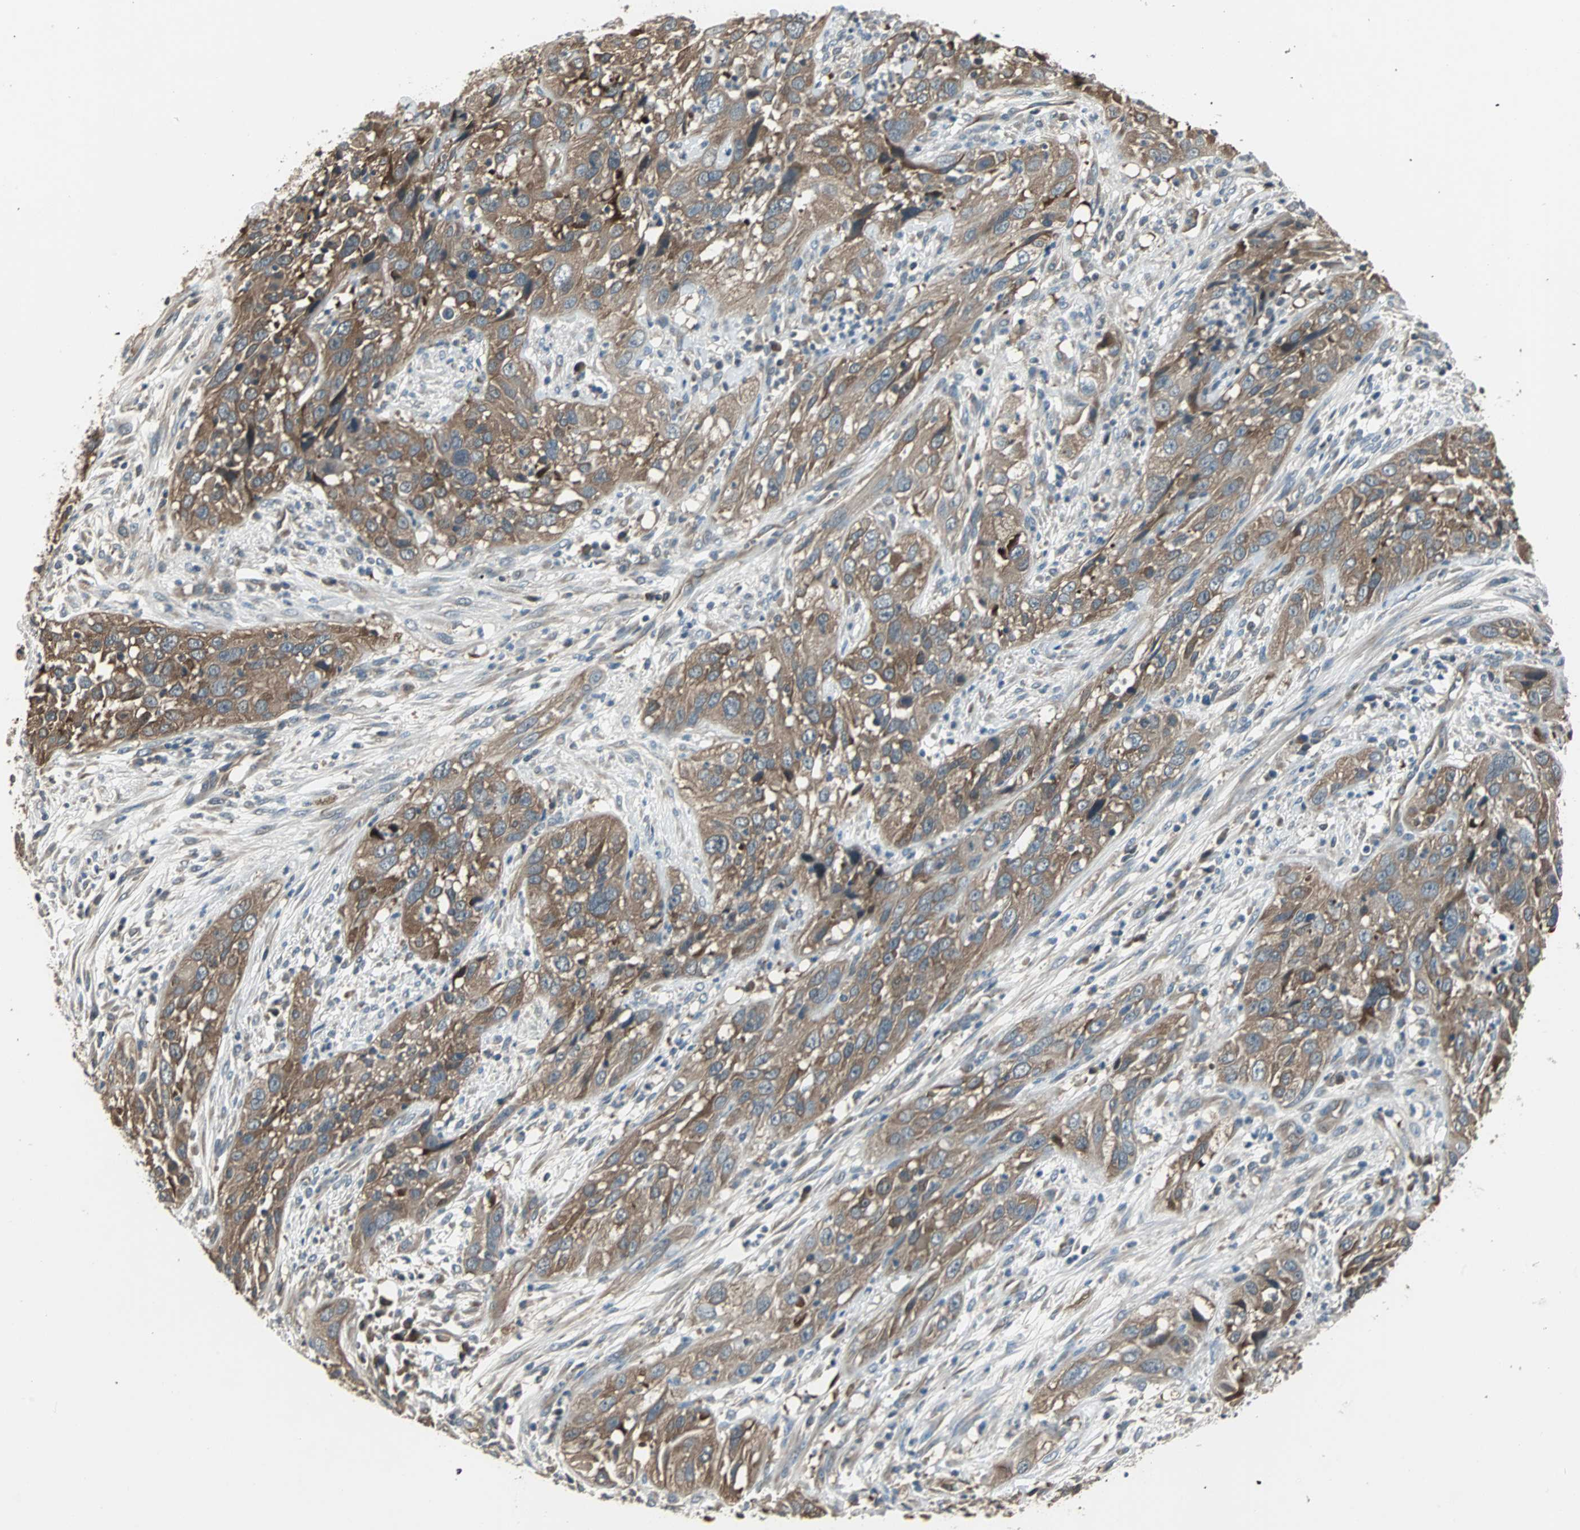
{"staining": {"intensity": "moderate", "quantity": ">75%", "location": "cytoplasmic/membranous"}, "tissue": "cervical cancer", "cell_type": "Tumor cells", "image_type": "cancer", "snomed": [{"axis": "morphology", "description": "Squamous cell carcinoma, NOS"}, {"axis": "topography", "description": "Cervix"}], "caption": "Immunohistochemical staining of human cervical cancer reveals moderate cytoplasmic/membranous protein staining in approximately >75% of tumor cells.", "gene": "ABHD2", "patient": {"sex": "female", "age": 32}}